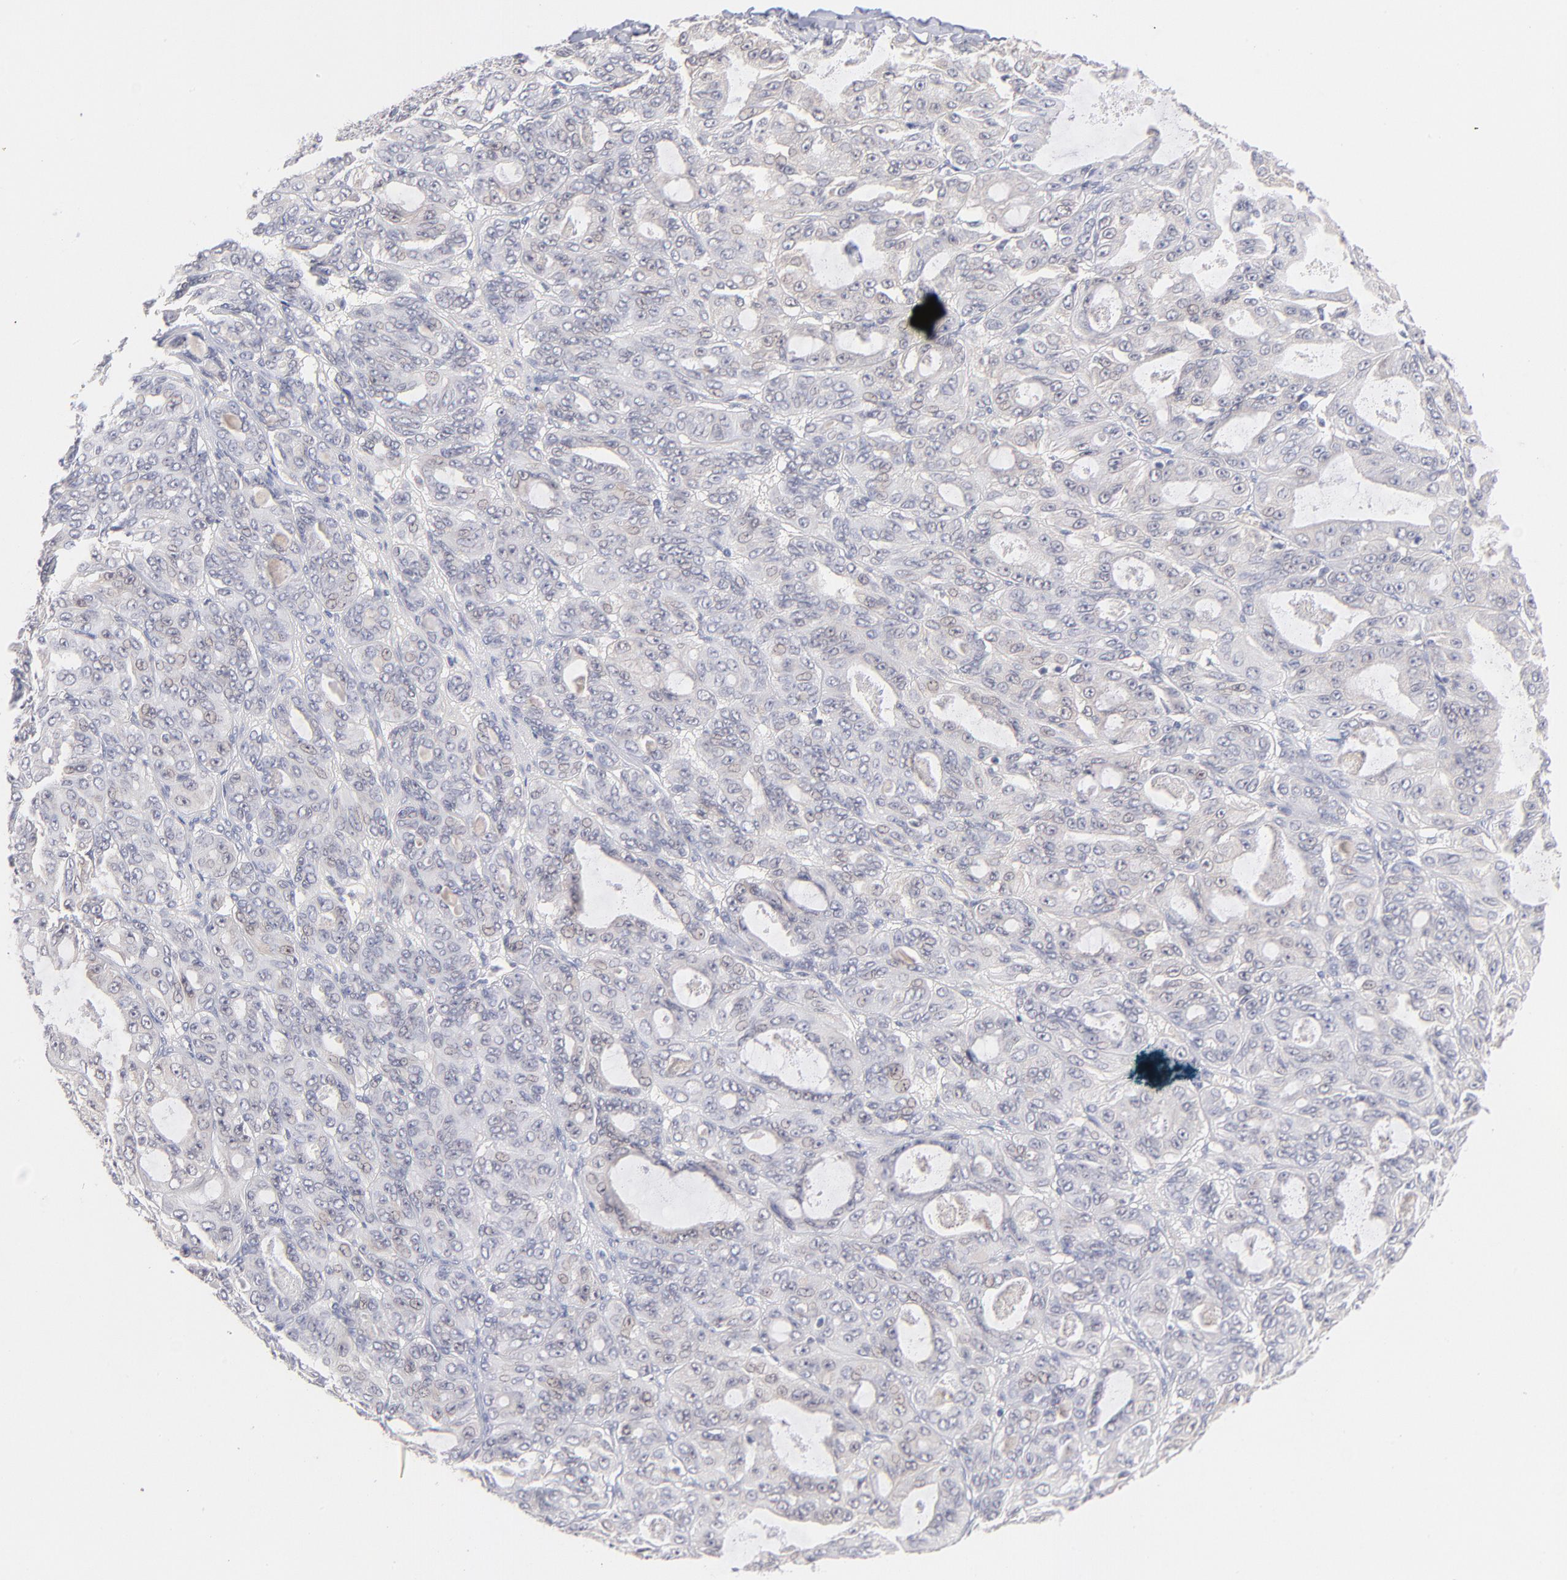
{"staining": {"intensity": "weak", "quantity": "<25%", "location": "nuclear"}, "tissue": "ovarian cancer", "cell_type": "Tumor cells", "image_type": "cancer", "snomed": [{"axis": "morphology", "description": "Carcinoma, endometroid"}, {"axis": "topography", "description": "Ovary"}], "caption": "IHC micrograph of neoplastic tissue: ovarian endometroid carcinoma stained with DAB (3,3'-diaminobenzidine) reveals no significant protein expression in tumor cells.", "gene": "CASP6", "patient": {"sex": "female", "age": 61}}